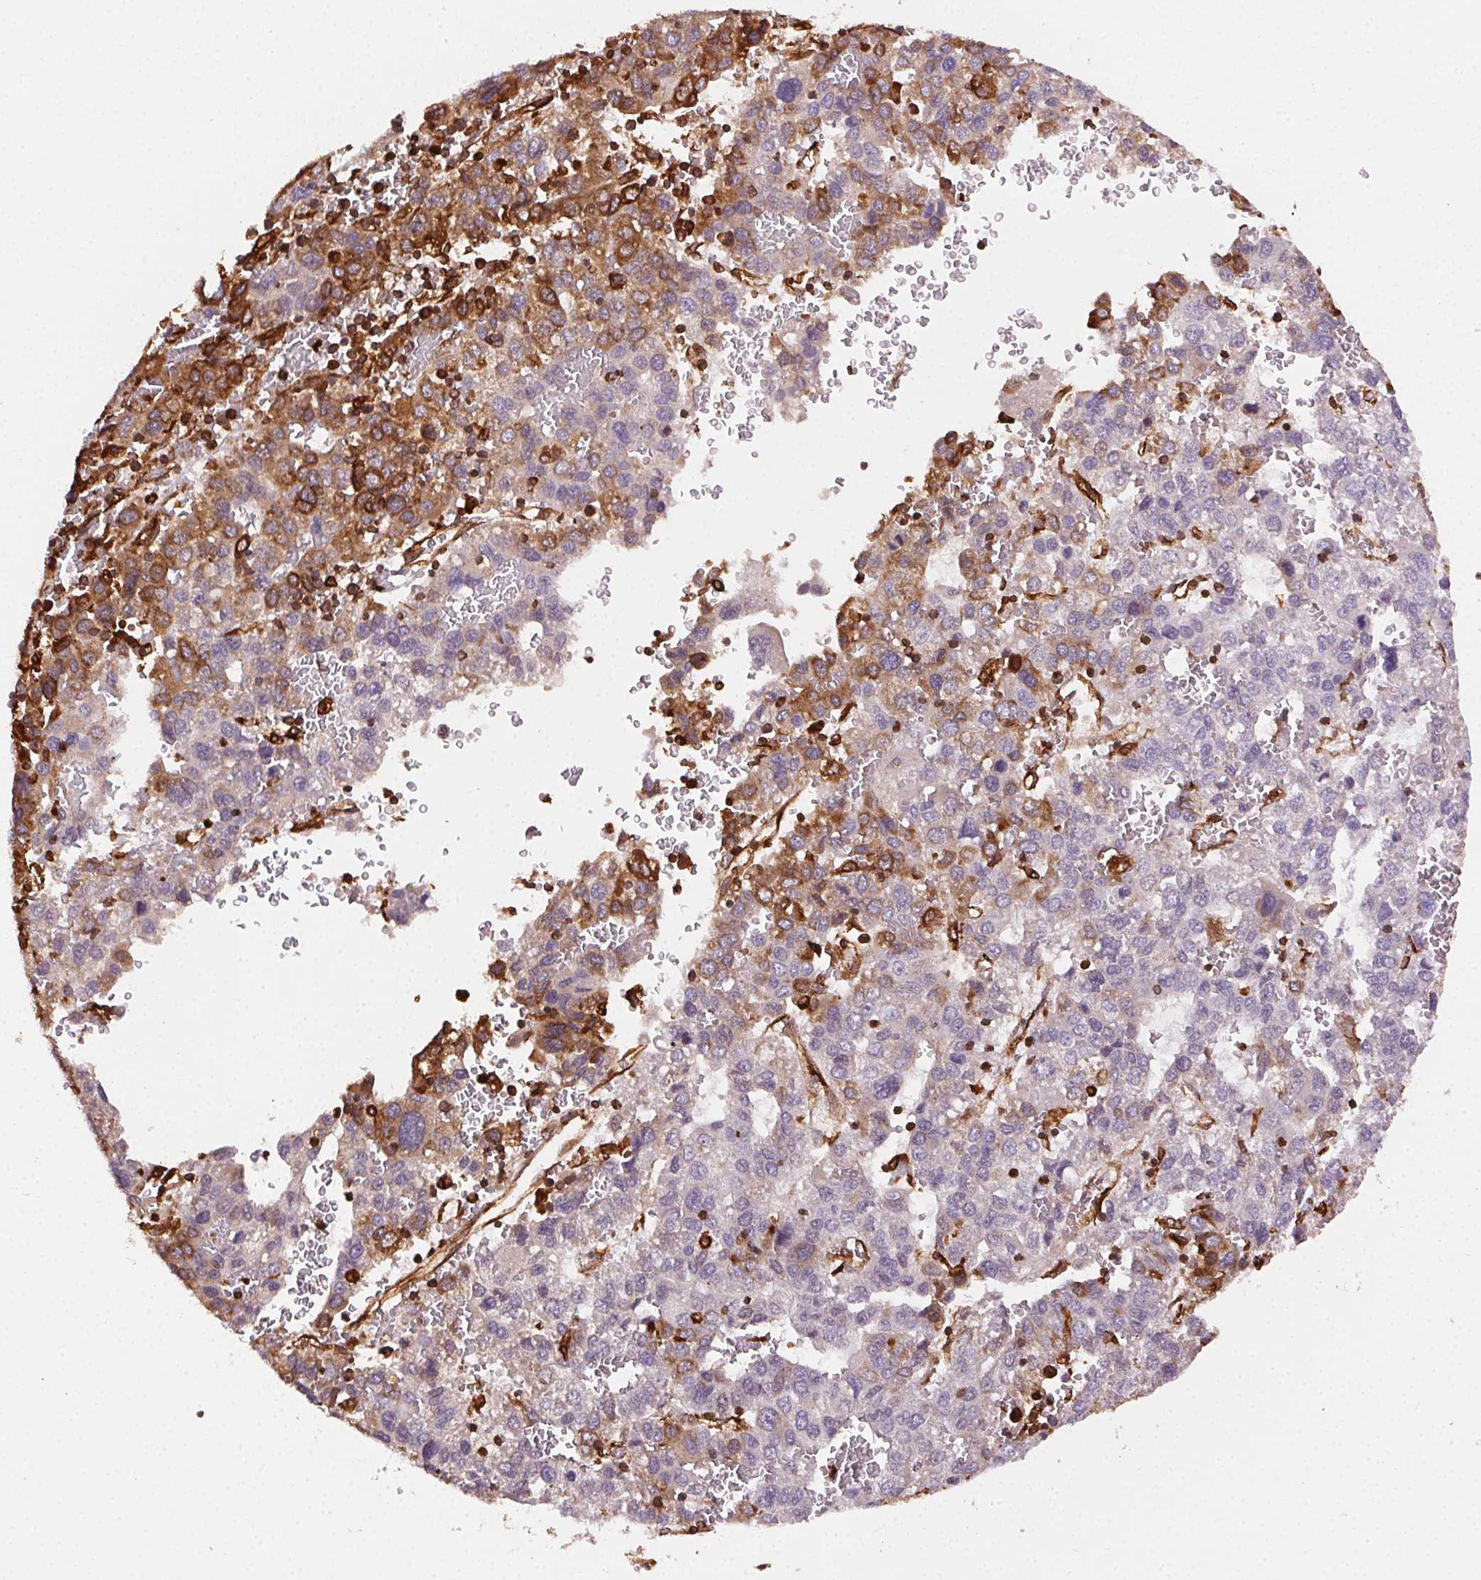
{"staining": {"intensity": "moderate", "quantity": "<25%", "location": "cytoplasmic/membranous"}, "tissue": "liver cancer", "cell_type": "Tumor cells", "image_type": "cancer", "snomed": [{"axis": "morphology", "description": "Carcinoma, Hepatocellular, NOS"}, {"axis": "topography", "description": "Liver"}], "caption": "This histopathology image reveals liver cancer stained with immunohistochemistry to label a protein in brown. The cytoplasmic/membranous of tumor cells show moderate positivity for the protein. Nuclei are counter-stained blue.", "gene": "RNASET2", "patient": {"sex": "male", "age": 69}}